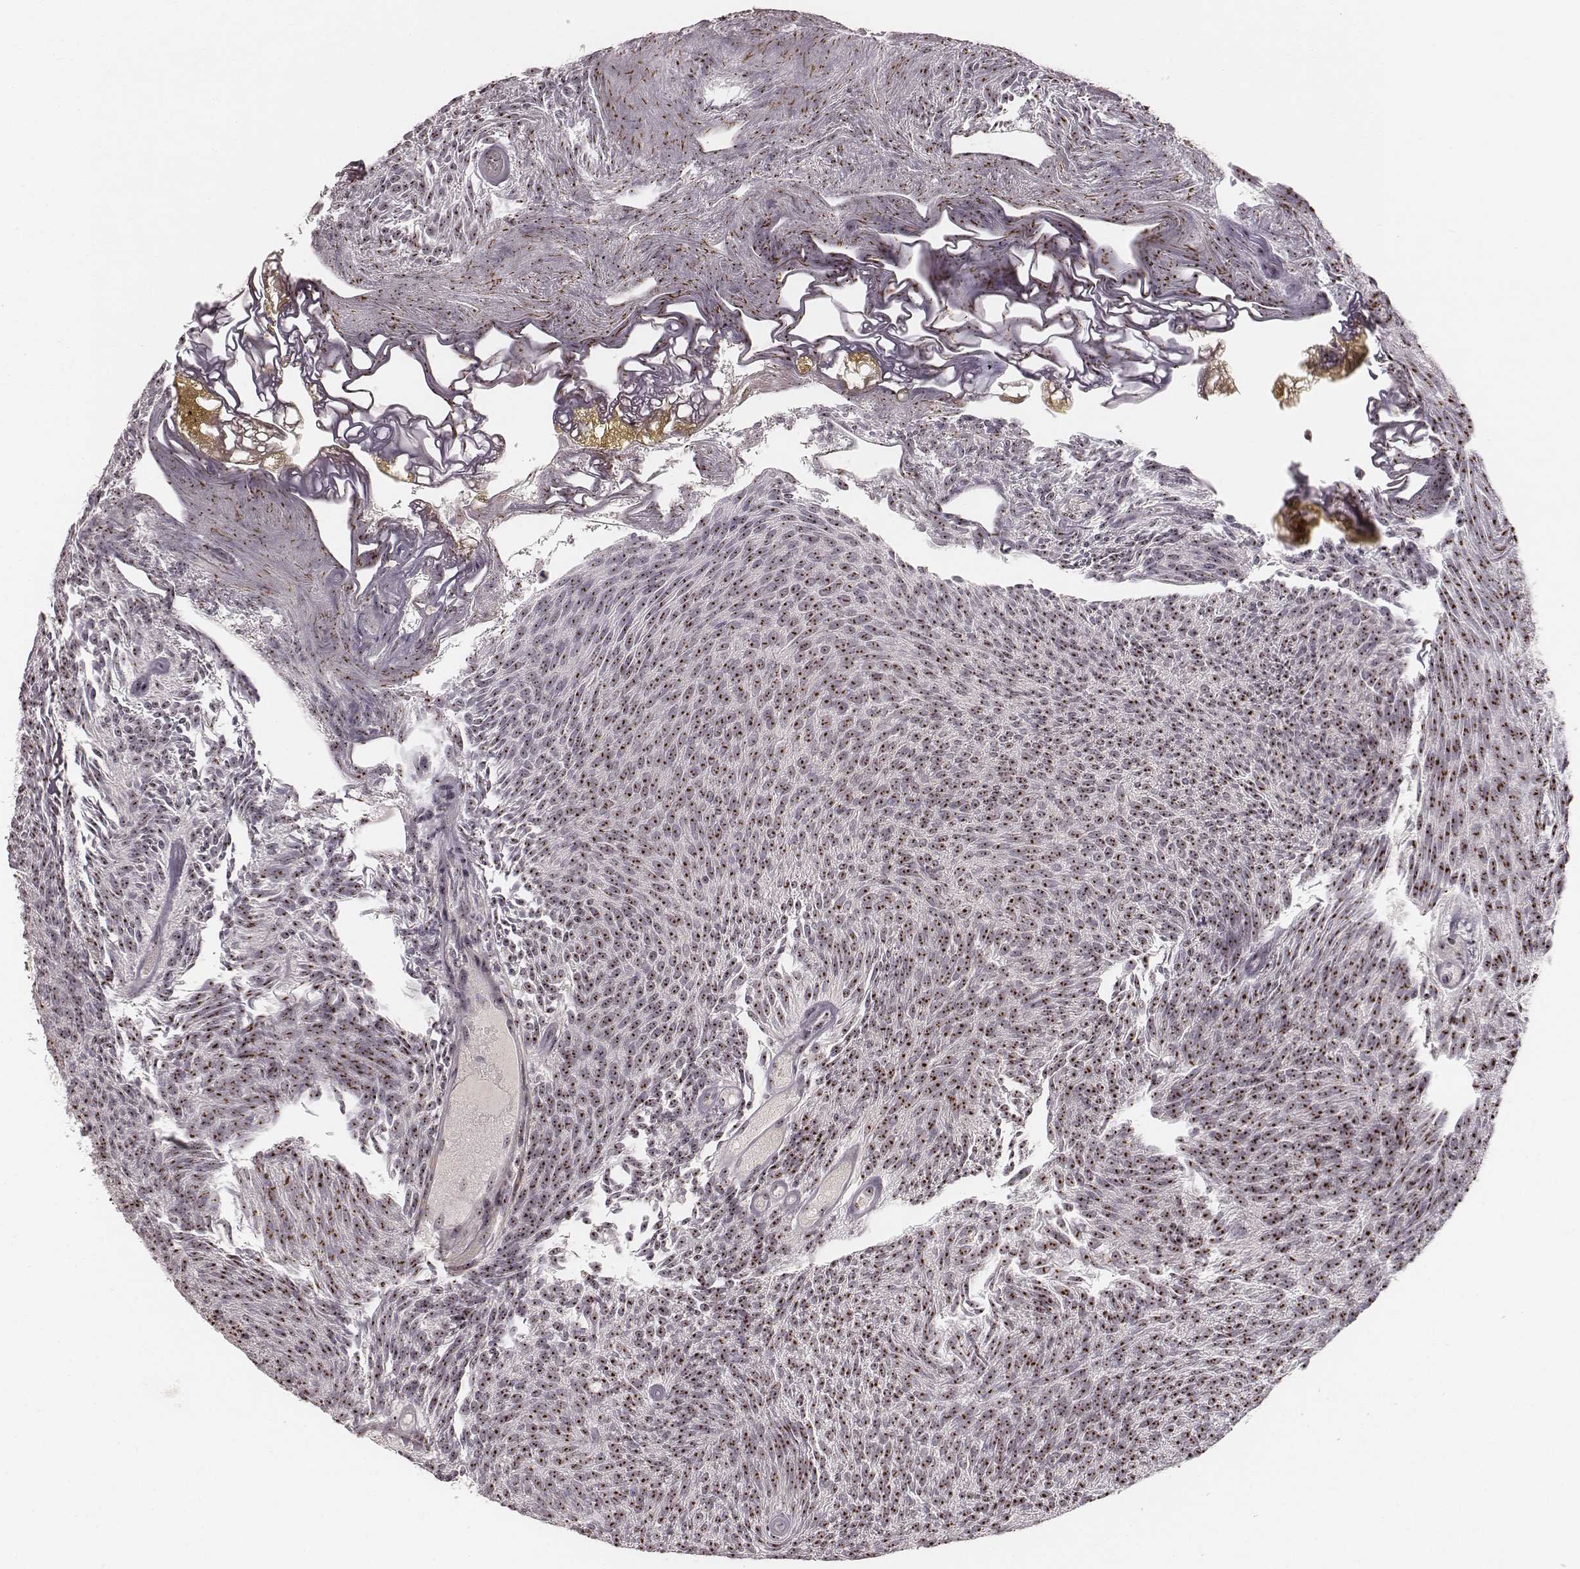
{"staining": {"intensity": "moderate", "quantity": ">75%", "location": "nuclear"}, "tissue": "urothelial cancer", "cell_type": "Tumor cells", "image_type": "cancer", "snomed": [{"axis": "morphology", "description": "Urothelial carcinoma, Low grade"}, {"axis": "topography", "description": "Urinary bladder"}], "caption": "Immunohistochemistry (IHC) of human urothelial cancer displays medium levels of moderate nuclear expression in about >75% of tumor cells.", "gene": "NOP56", "patient": {"sex": "male", "age": 77}}